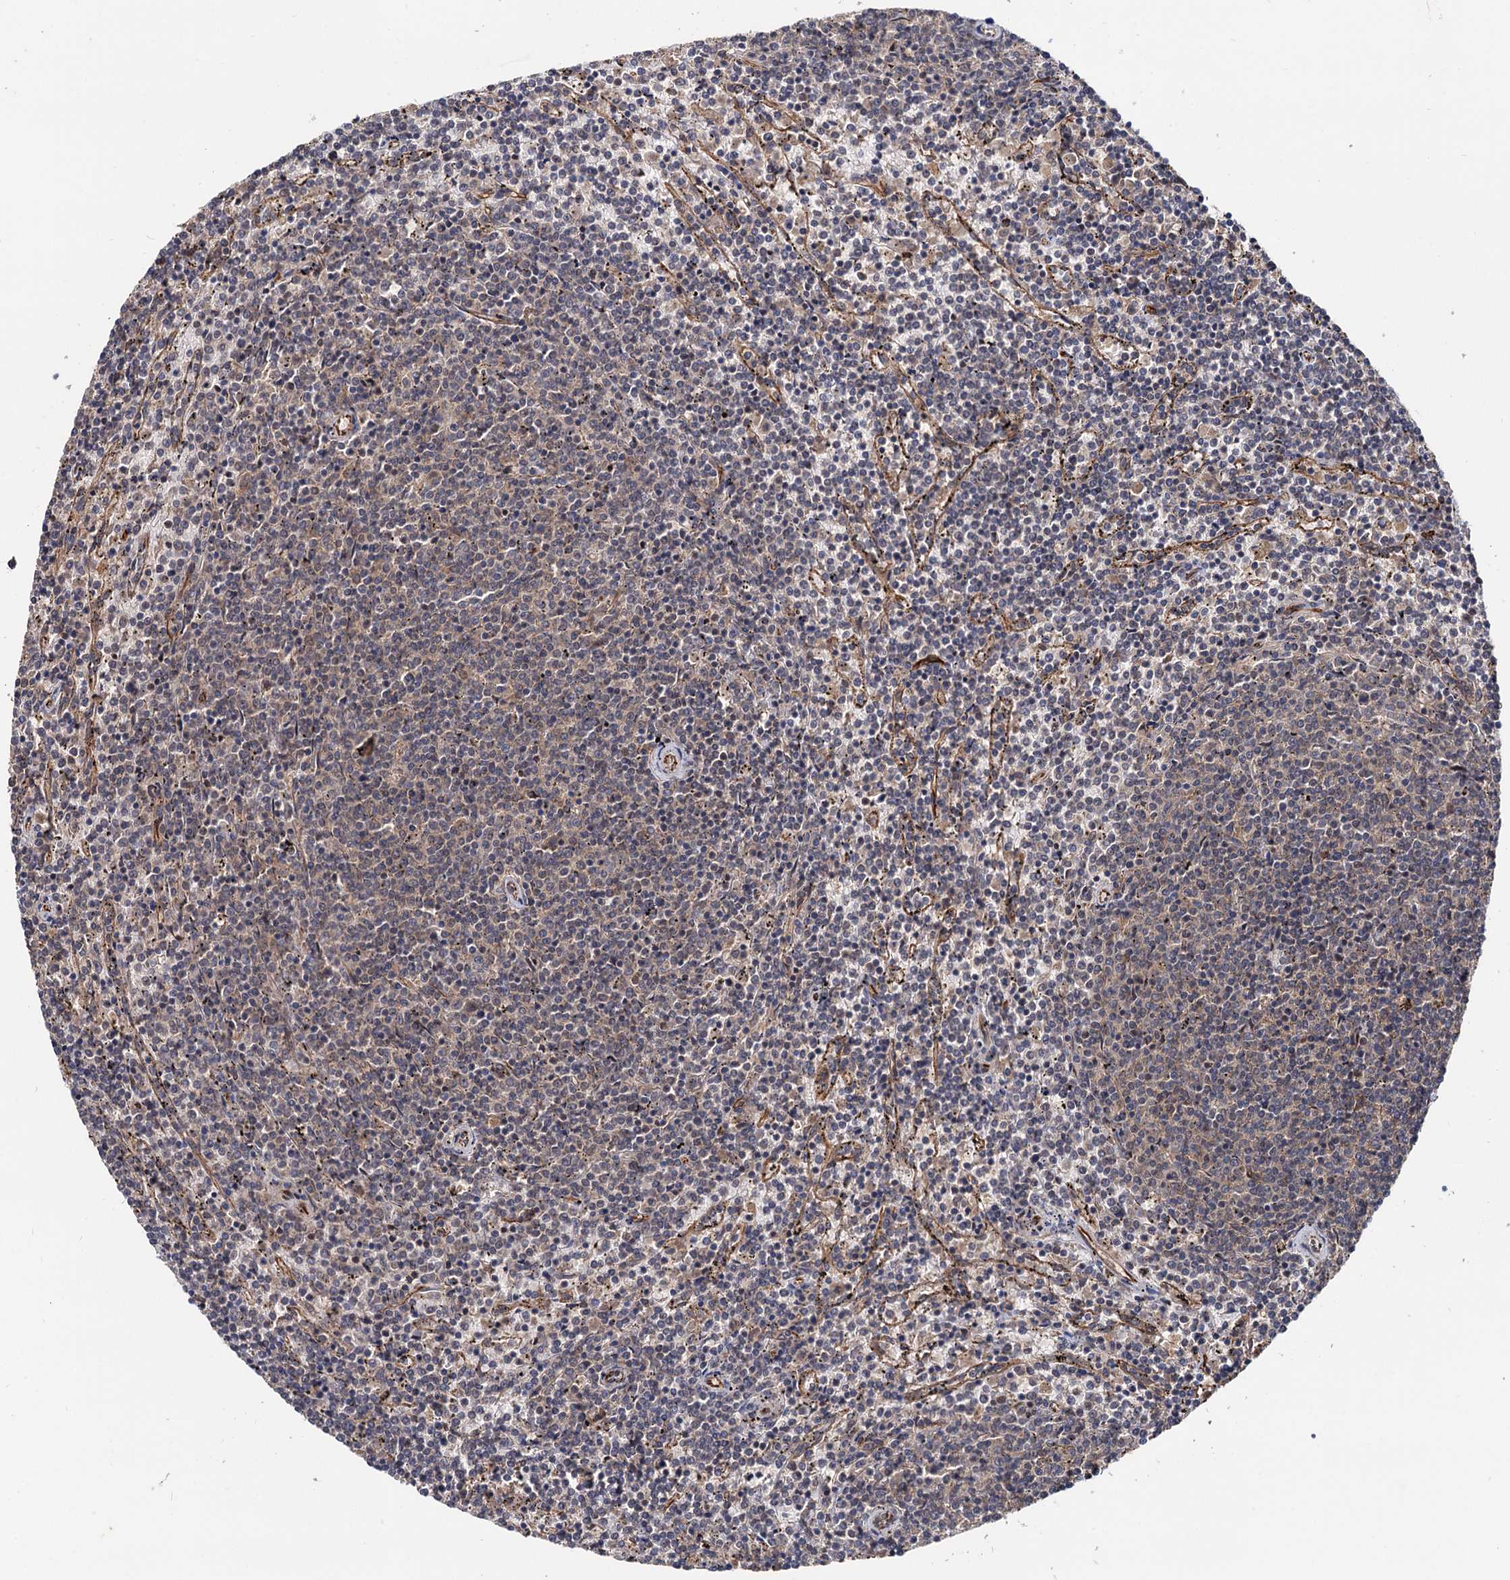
{"staining": {"intensity": "negative", "quantity": "none", "location": "none"}, "tissue": "lymphoma", "cell_type": "Tumor cells", "image_type": "cancer", "snomed": [{"axis": "morphology", "description": "Malignant lymphoma, non-Hodgkin's type, Low grade"}, {"axis": "topography", "description": "Spleen"}], "caption": "Immunohistochemistry of malignant lymphoma, non-Hodgkin's type (low-grade) reveals no staining in tumor cells.", "gene": "TEX9", "patient": {"sex": "female", "age": 50}}